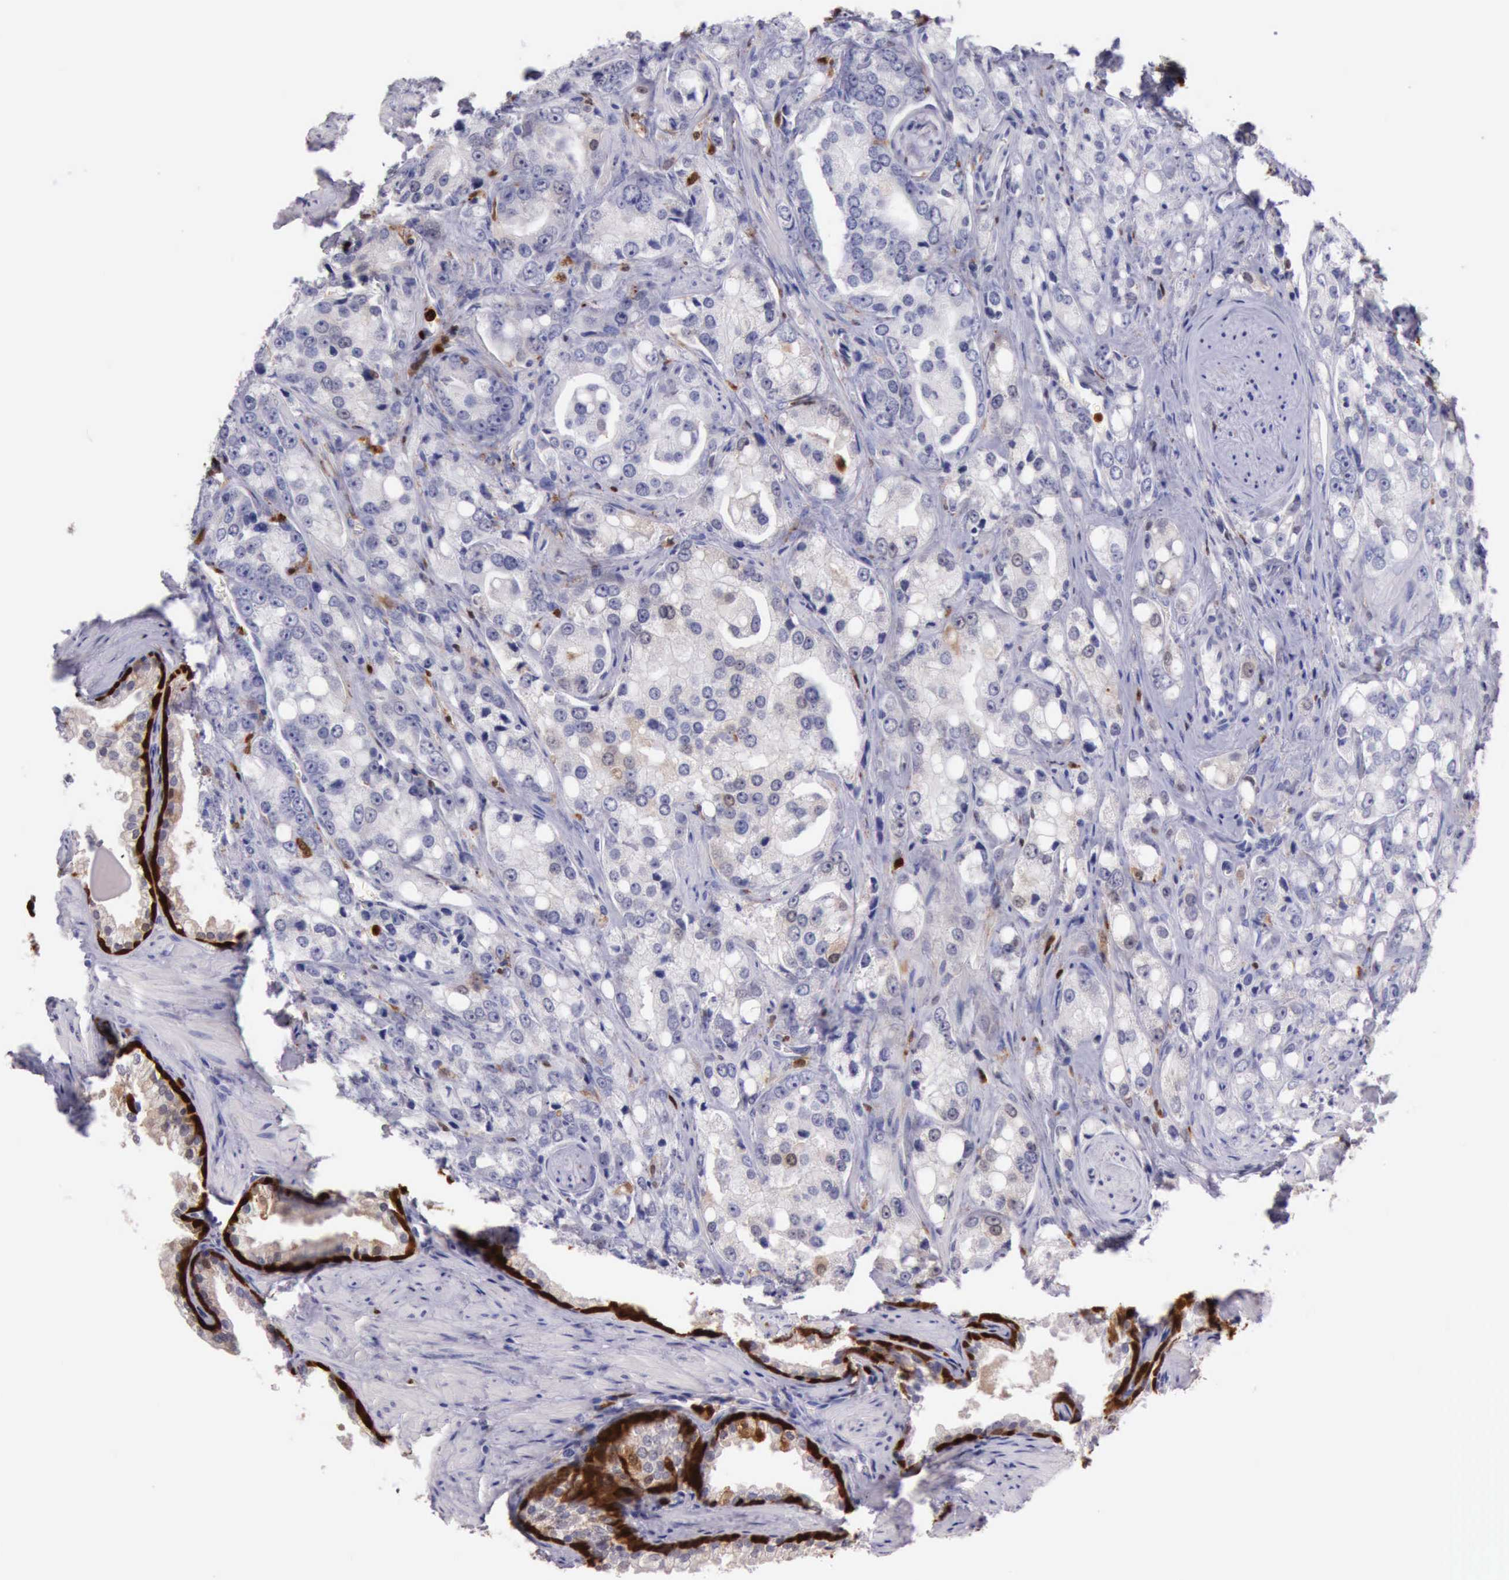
{"staining": {"intensity": "negative", "quantity": "none", "location": "none"}, "tissue": "prostate cancer", "cell_type": "Tumor cells", "image_type": "cancer", "snomed": [{"axis": "morphology", "description": "Adenocarcinoma, High grade"}, {"axis": "topography", "description": "Prostate"}], "caption": "Tumor cells show no significant protein positivity in prostate cancer (high-grade adenocarcinoma).", "gene": "CSTA", "patient": {"sex": "male", "age": 67}}